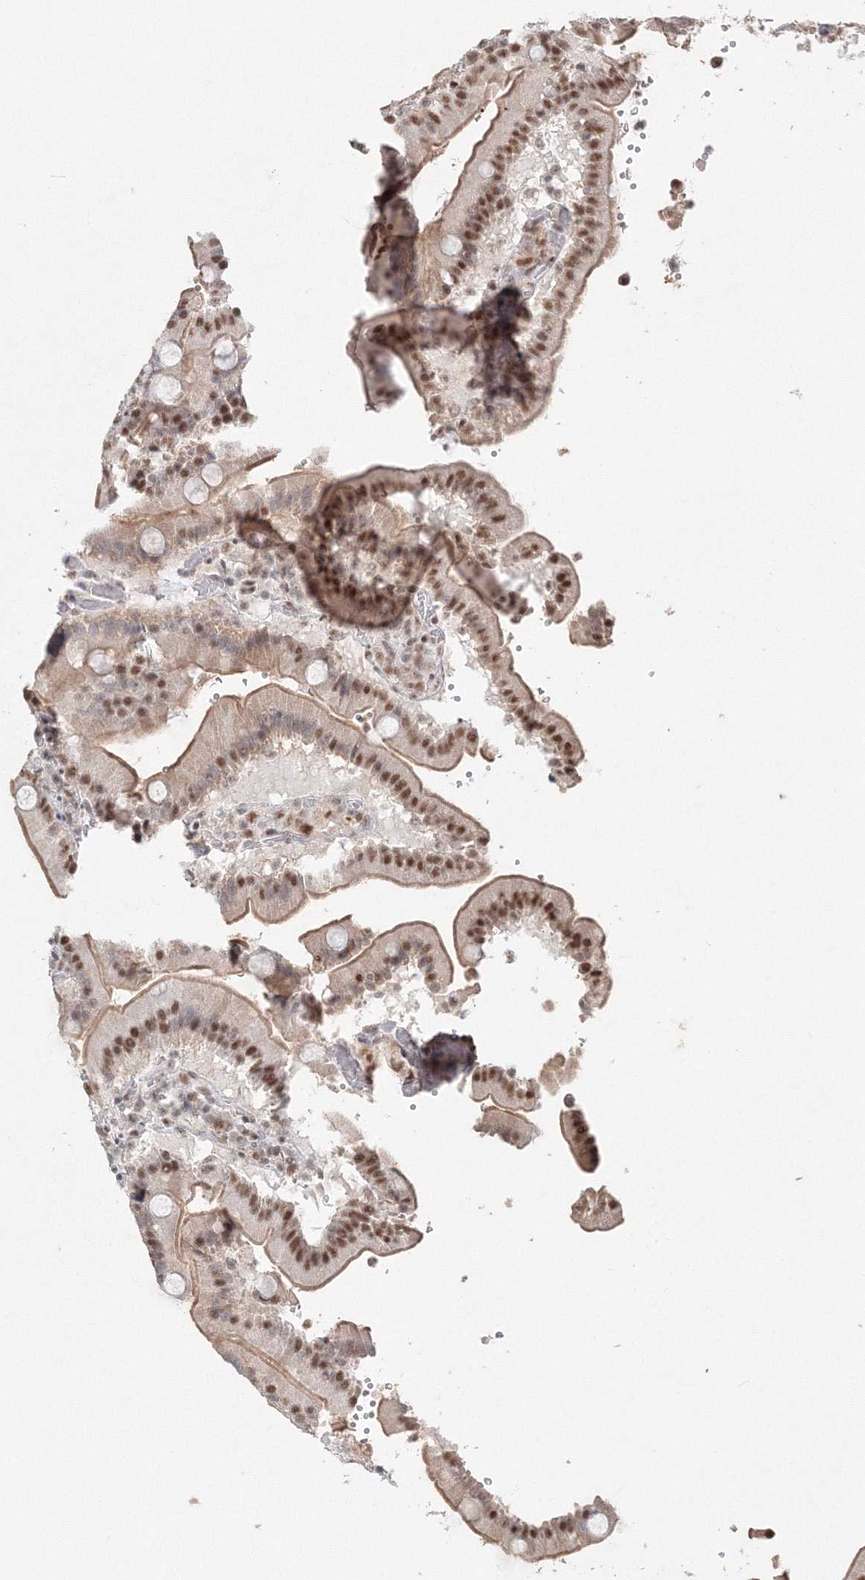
{"staining": {"intensity": "moderate", "quantity": ">75%", "location": "nuclear"}, "tissue": "duodenum", "cell_type": "Glandular cells", "image_type": "normal", "snomed": [{"axis": "morphology", "description": "Normal tissue, NOS"}, {"axis": "topography", "description": "Duodenum"}], "caption": "A micrograph of human duodenum stained for a protein reveals moderate nuclear brown staining in glandular cells.", "gene": "IWS1", "patient": {"sex": "female", "age": 62}}